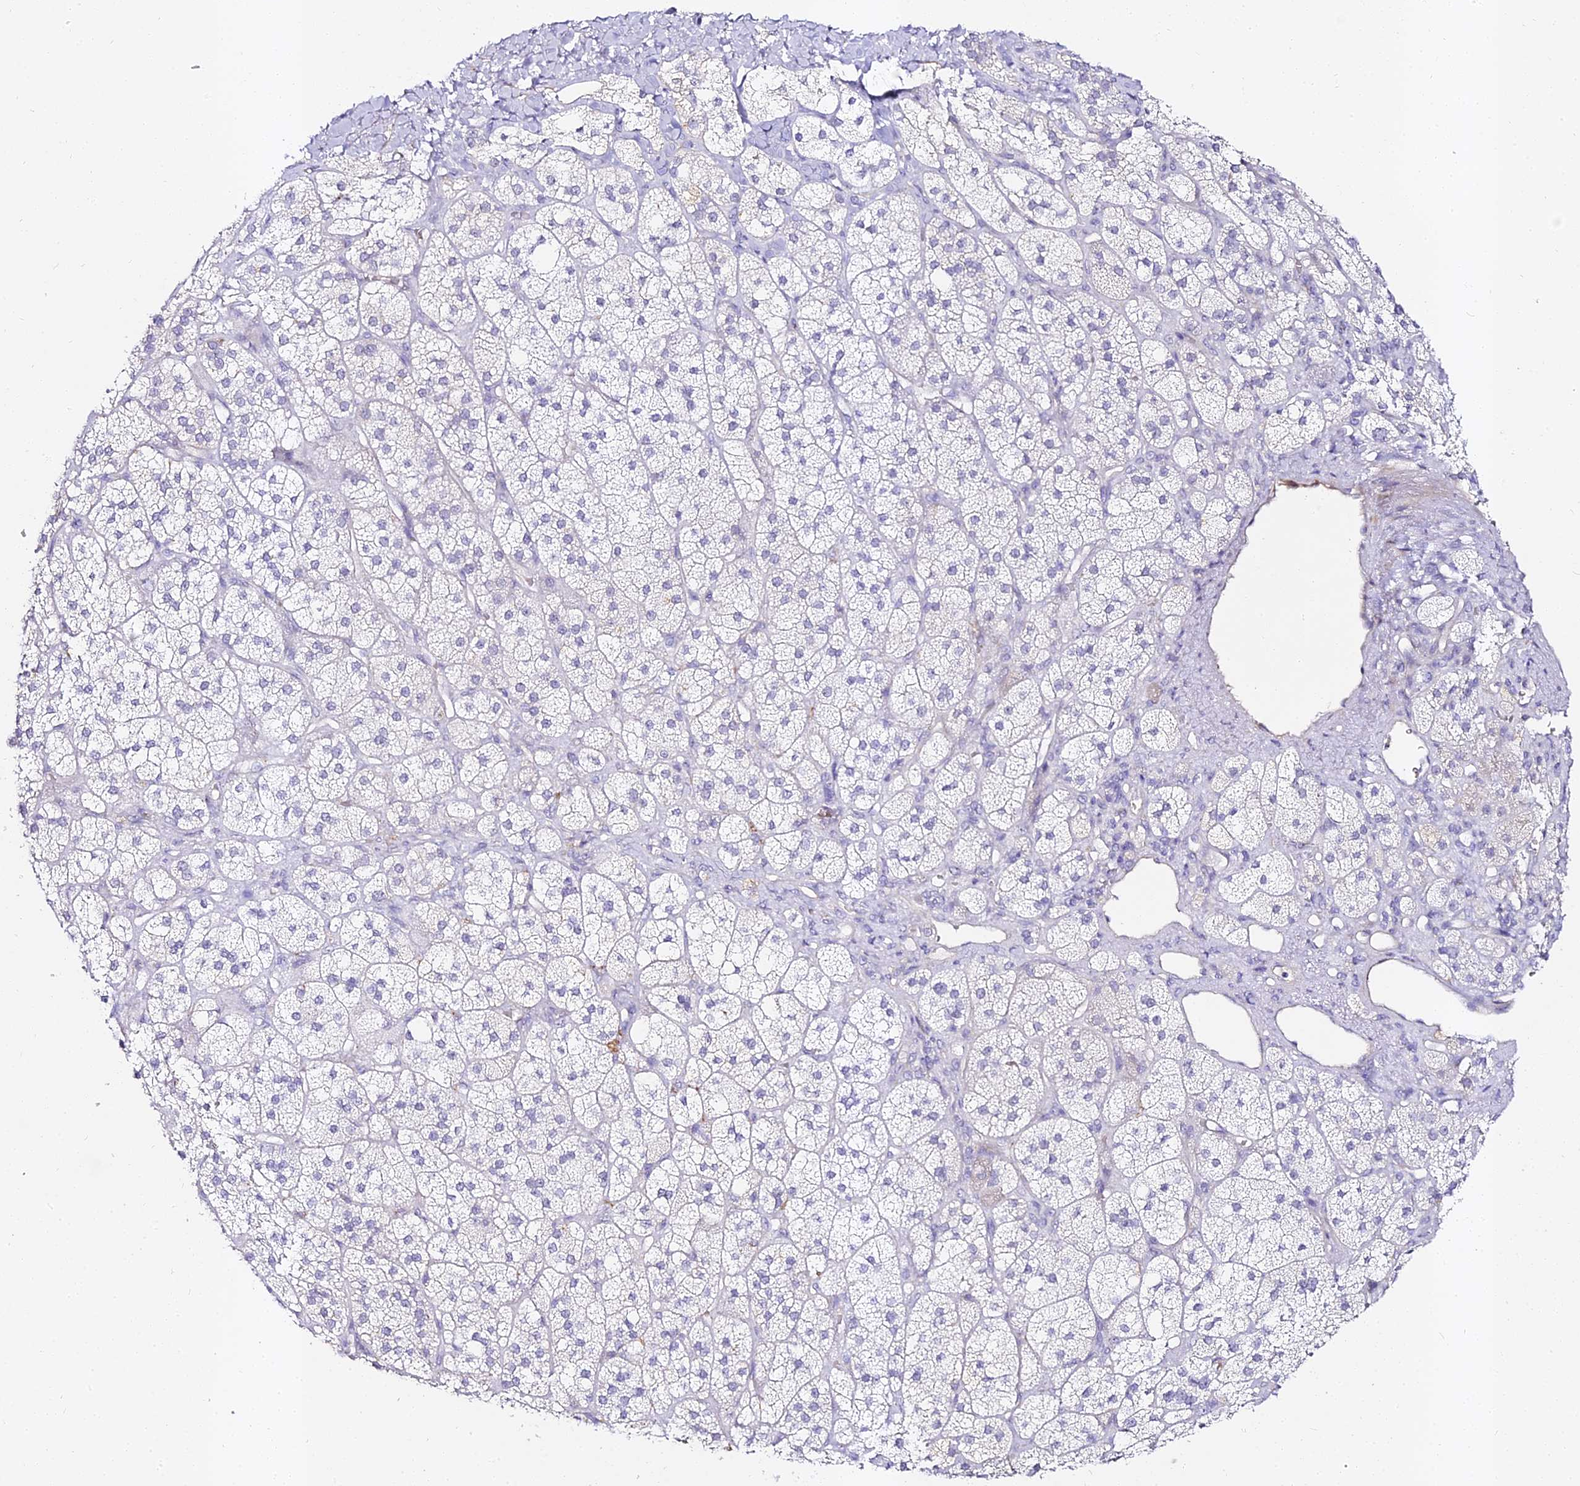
{"staining": {"intensity": "weak", "quantity": "<25%", "location": "cytoplasmic/membranous"}, "tissue": "adrenal gland", "cell_type": "Glandular cells", "image_type": "normal", "snomed": [{"axis": "morphology", "description": "Normal tissue, NOS"}, {"axis": "topography", "description": "Adrenal gland"}], "caption": "Glandular cells are negative for protein expression in normal human adrenal gland. (Brightfield microscopy of DAB (3,3'-diaminobenzidine) immunohistochemistry (IHC) at high magnification).", "gene": "ALPG", "patient": {"sex": "male", "age": 61}}